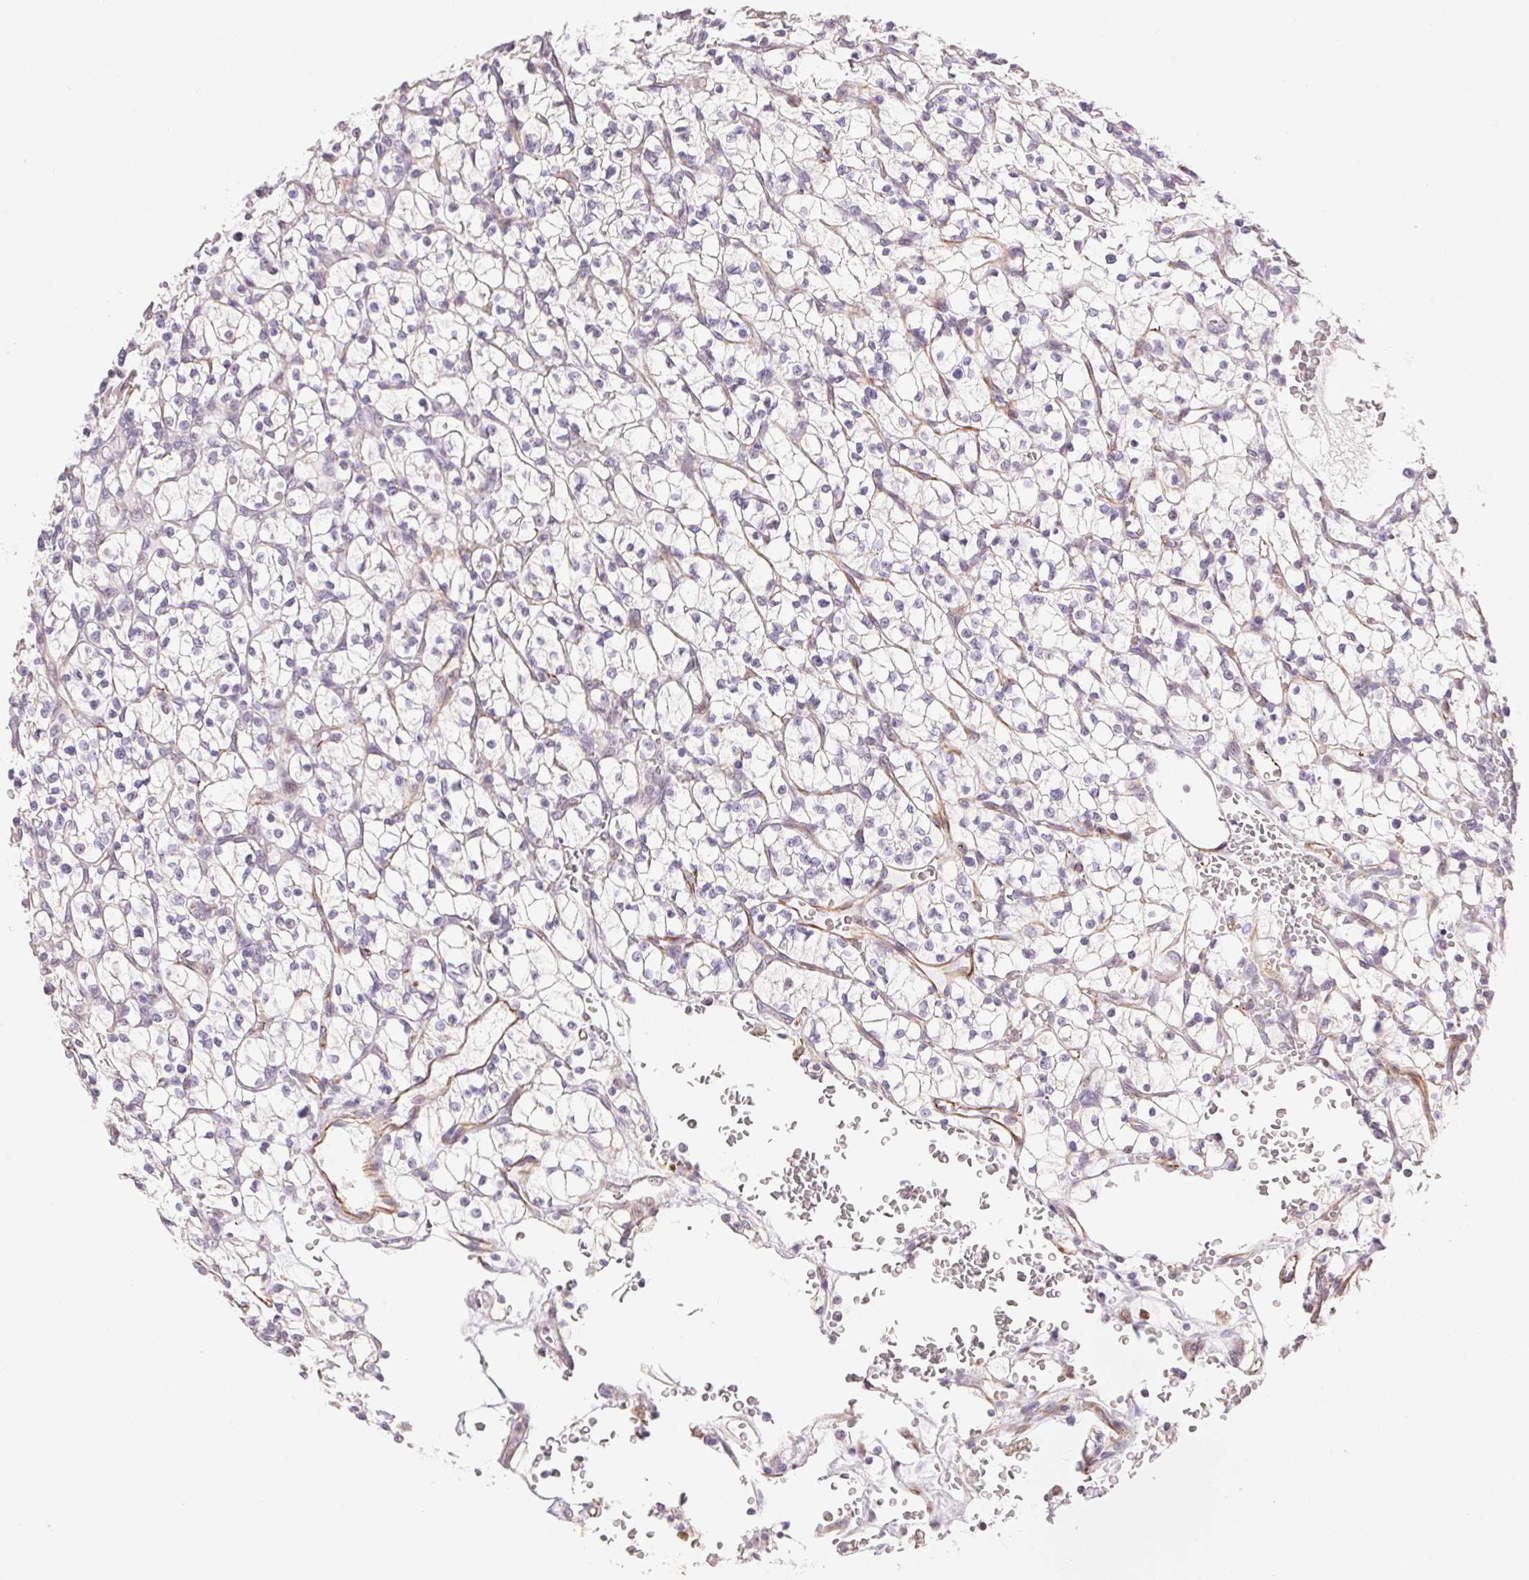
{"staining": {"intensity": "negative", "quantity": "none", "location": "none"}, "tissue": "renal cancer", "cell_type": "Tumor cells", "image_type": "cancer", "snomed": [{"axis": "morphology", "description": "Adenocarcinoma, NOS"}, {"axis": "topography", "description": "Kidney"}], "caption": "Immunohistochemical staining of renal cancer reveals no significant expression in tumor cells. The staining is performed using DAB (3,3'-diaminobenzidine) brown chromogen with nuclei counter-stained in using hematoxylin.", "gene": "GYG2", "patient": {"sex": "female", "age": 64}}